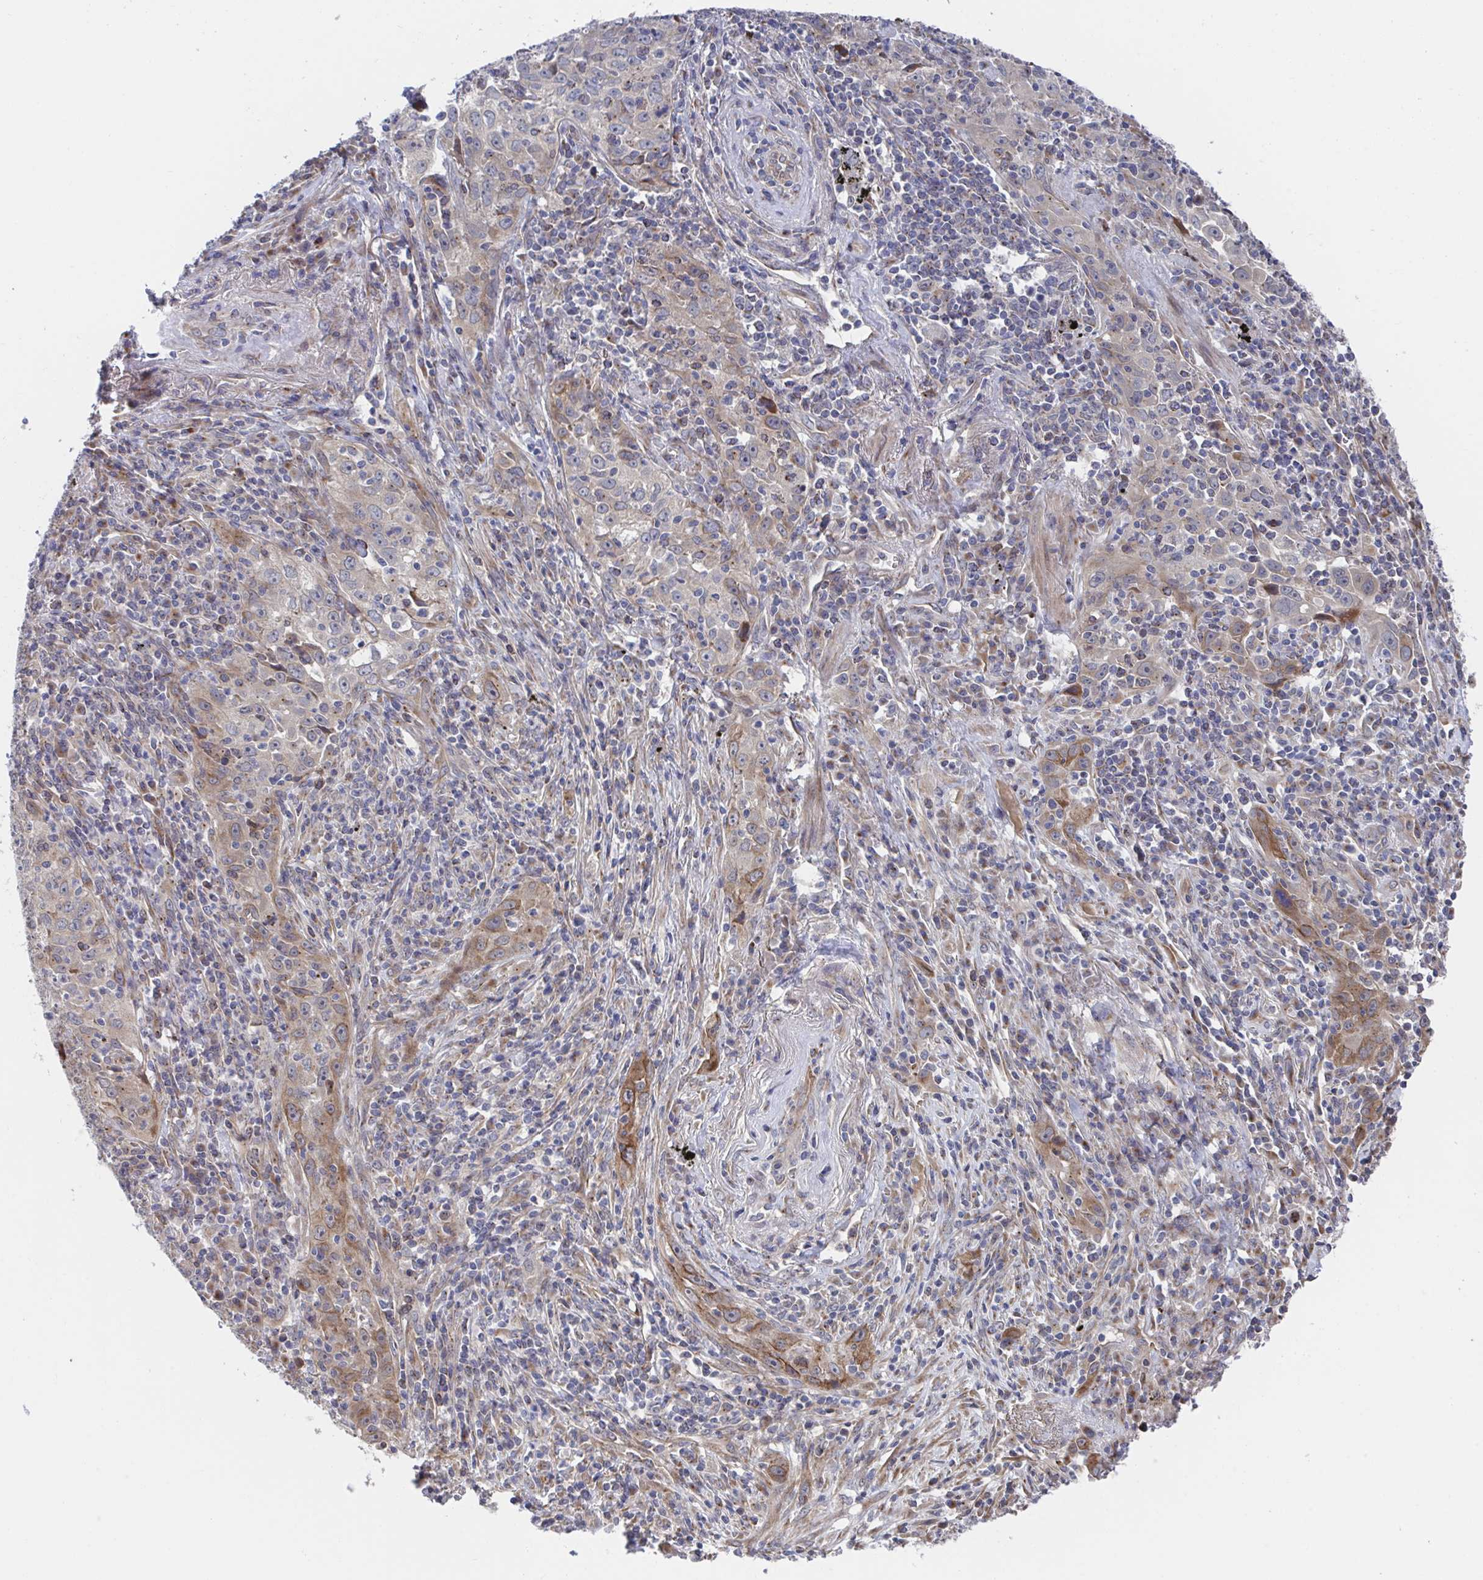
{"staining": {"intensity": "moderate", "quantity": "<25%", "location": "cytoplasmic/membranous"}, "tissue": "lung cancer", "cell_type": "Tumor cells", "image_type": "cancer", "snomed": [{"axis": "morphology", "description": "Squamous cell carcinoma, NOS"}, {"axis": "topography", "description": "Lung"}], "caption": "Tumor cells exhibit moderate cytoplasmic/membranous expression in approximately <25% of cells in squamous cell carcinoma (lung). The staining was performed using DAB to visualize the protein expression in brown, while the nuclei were stained in blue with hematoxylin (Magnification: 20x).", "gene": "FJX1", "patient": {"sex": "male", "age": 71}}